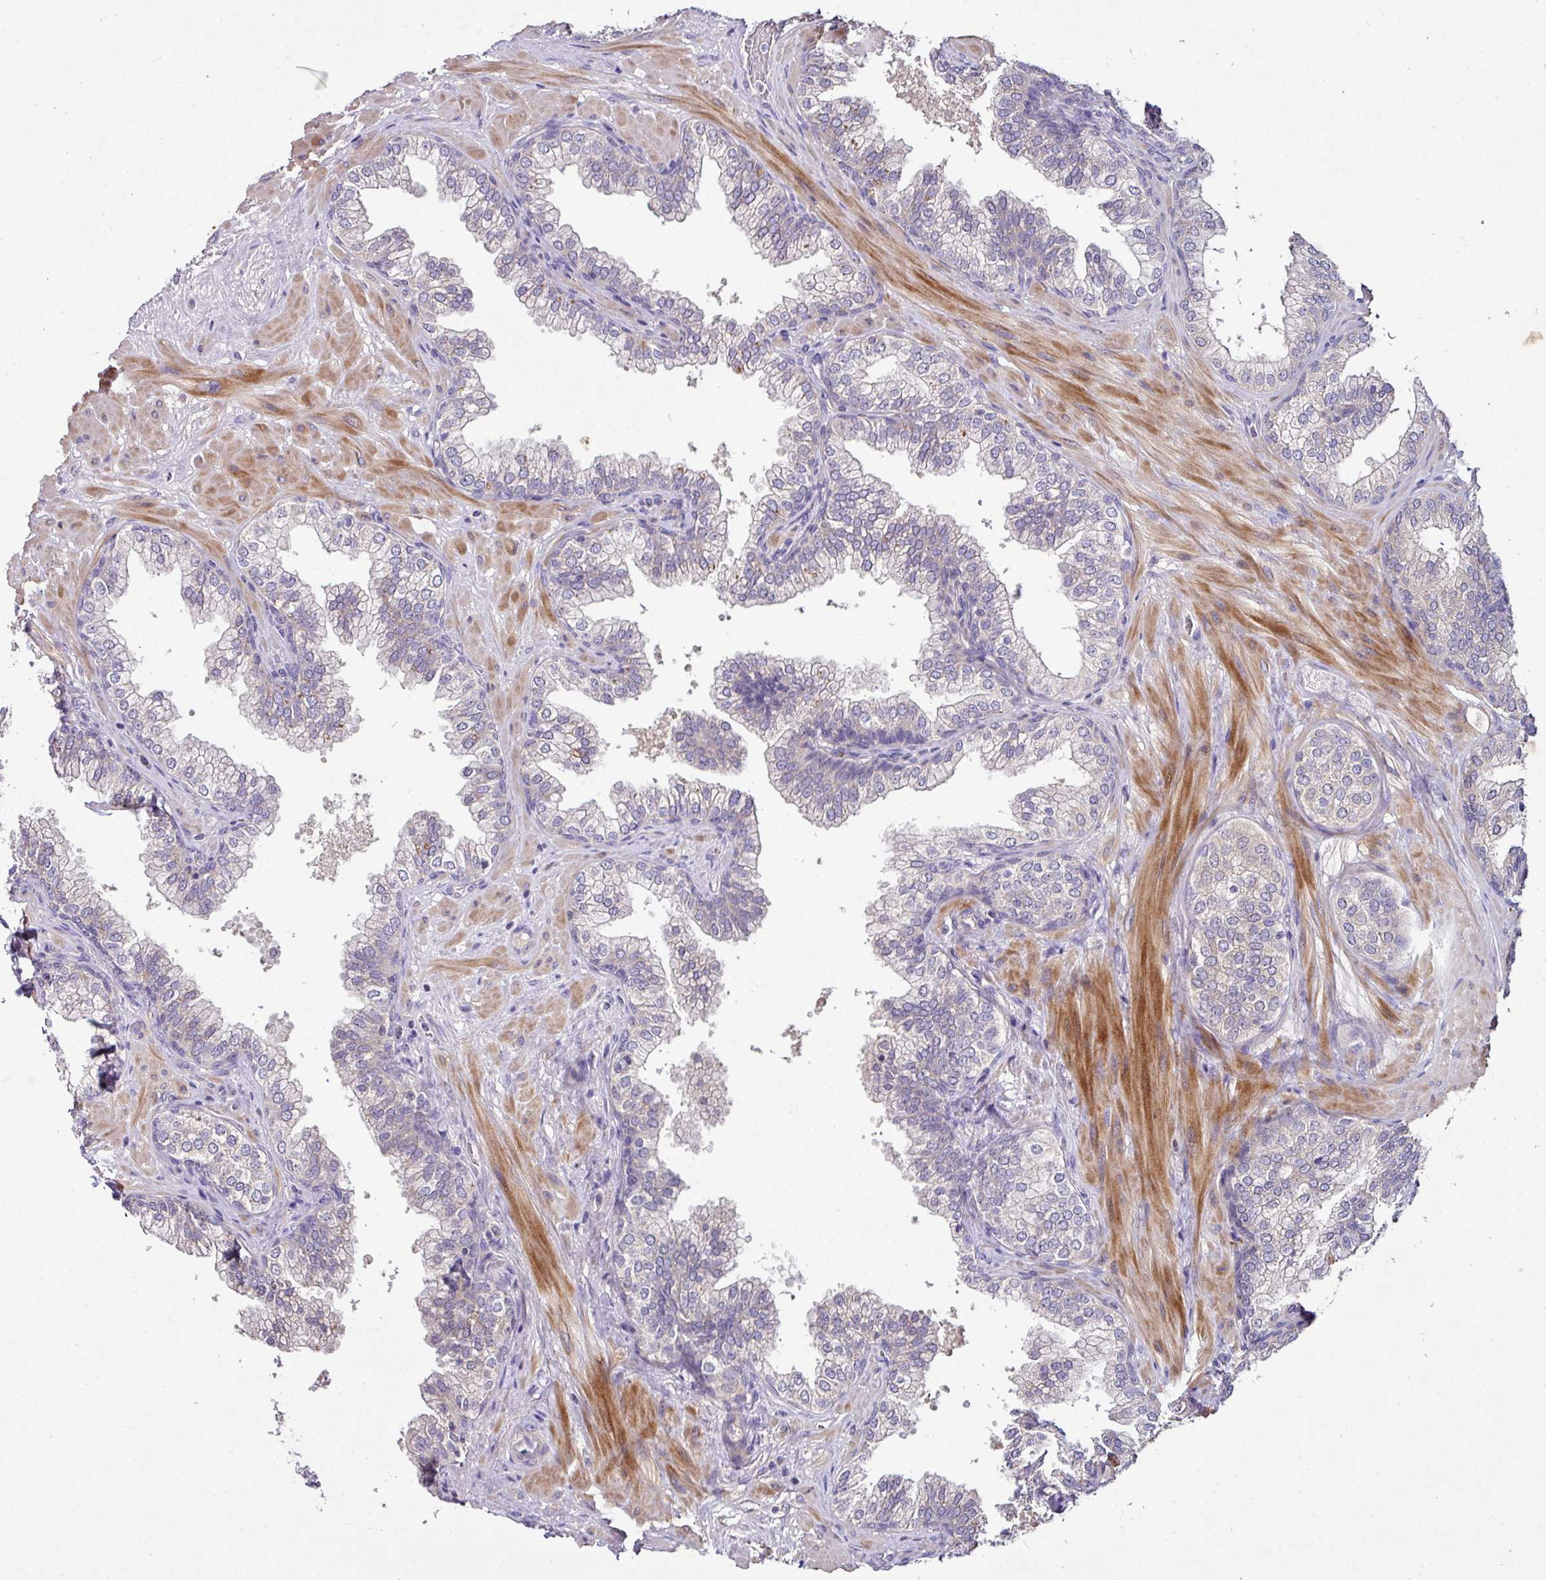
{"staining": {"intensity": "weak", "quantity": "25%-75%", "location": "cytoplasmic/membranous"}, "tissue": "prostate", "cell_type": "Glandular cells", "image_type": "normal", "snomed": [{"axis": "morphology", "description": "Normal tissue, NOS"}, {"axis": "topography", "description": "Prostate"}], "caption": "An IHC micrograph of benign tissue is shown. Protein staining in brown highlights weak cytoplasmic/membranous positivity in prostate within glandular cells.", "gene": "AEBP2", "patient": {"sex": "male", "age": 60}}